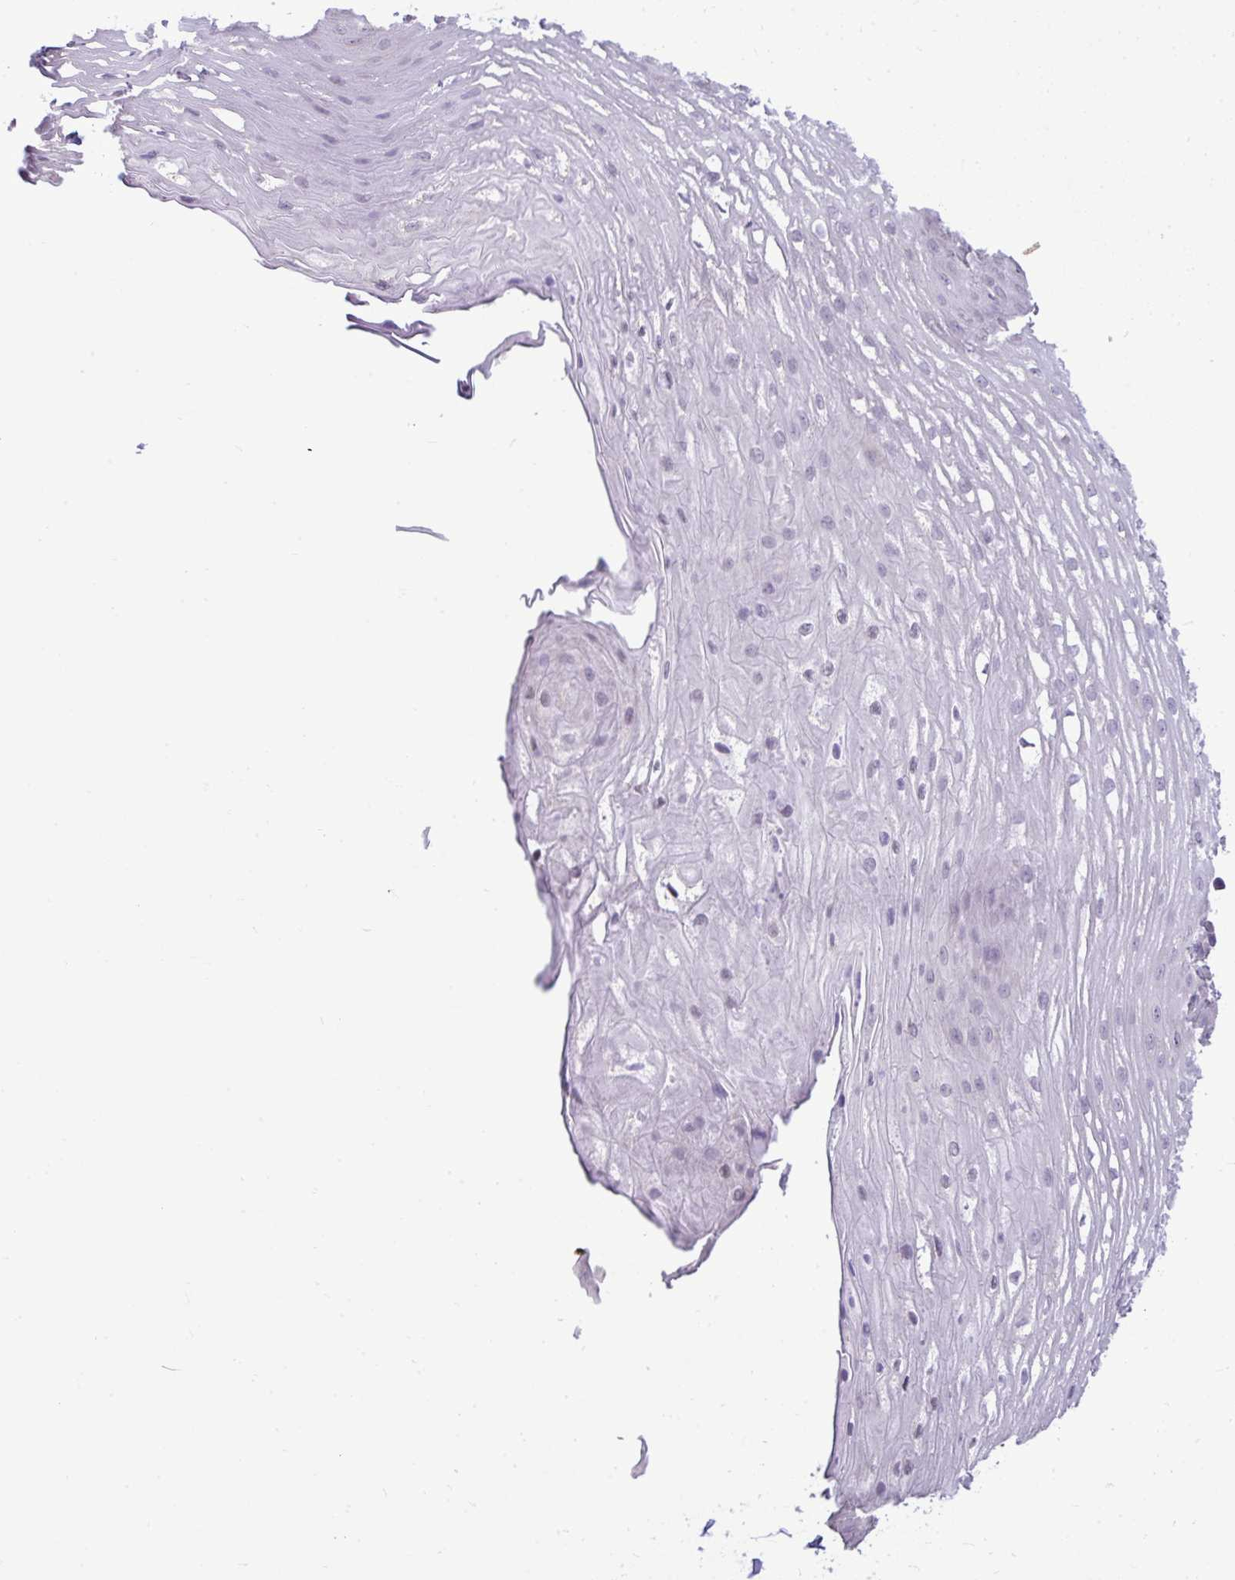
{"staining": {"intensity": "negative", "quantity": "none", "location": "none"}, "tissue": "esophagus", "cell_type": "Squamous epithelial cells", "image_type": "normal", "snomed": [{"axis": "morphology", "description": "Normal tissue, NOS"}, {"axis": "topography", "description": "Esophagus"}], "caption": "Squamous epithelial cells are negative for protein expression in normal human esophagus. (DAB (3,3'-diaminobenzidine) IHC, high magnification).", "gene": "NPPA", "patient": {"sex": "male", "age": 62}}